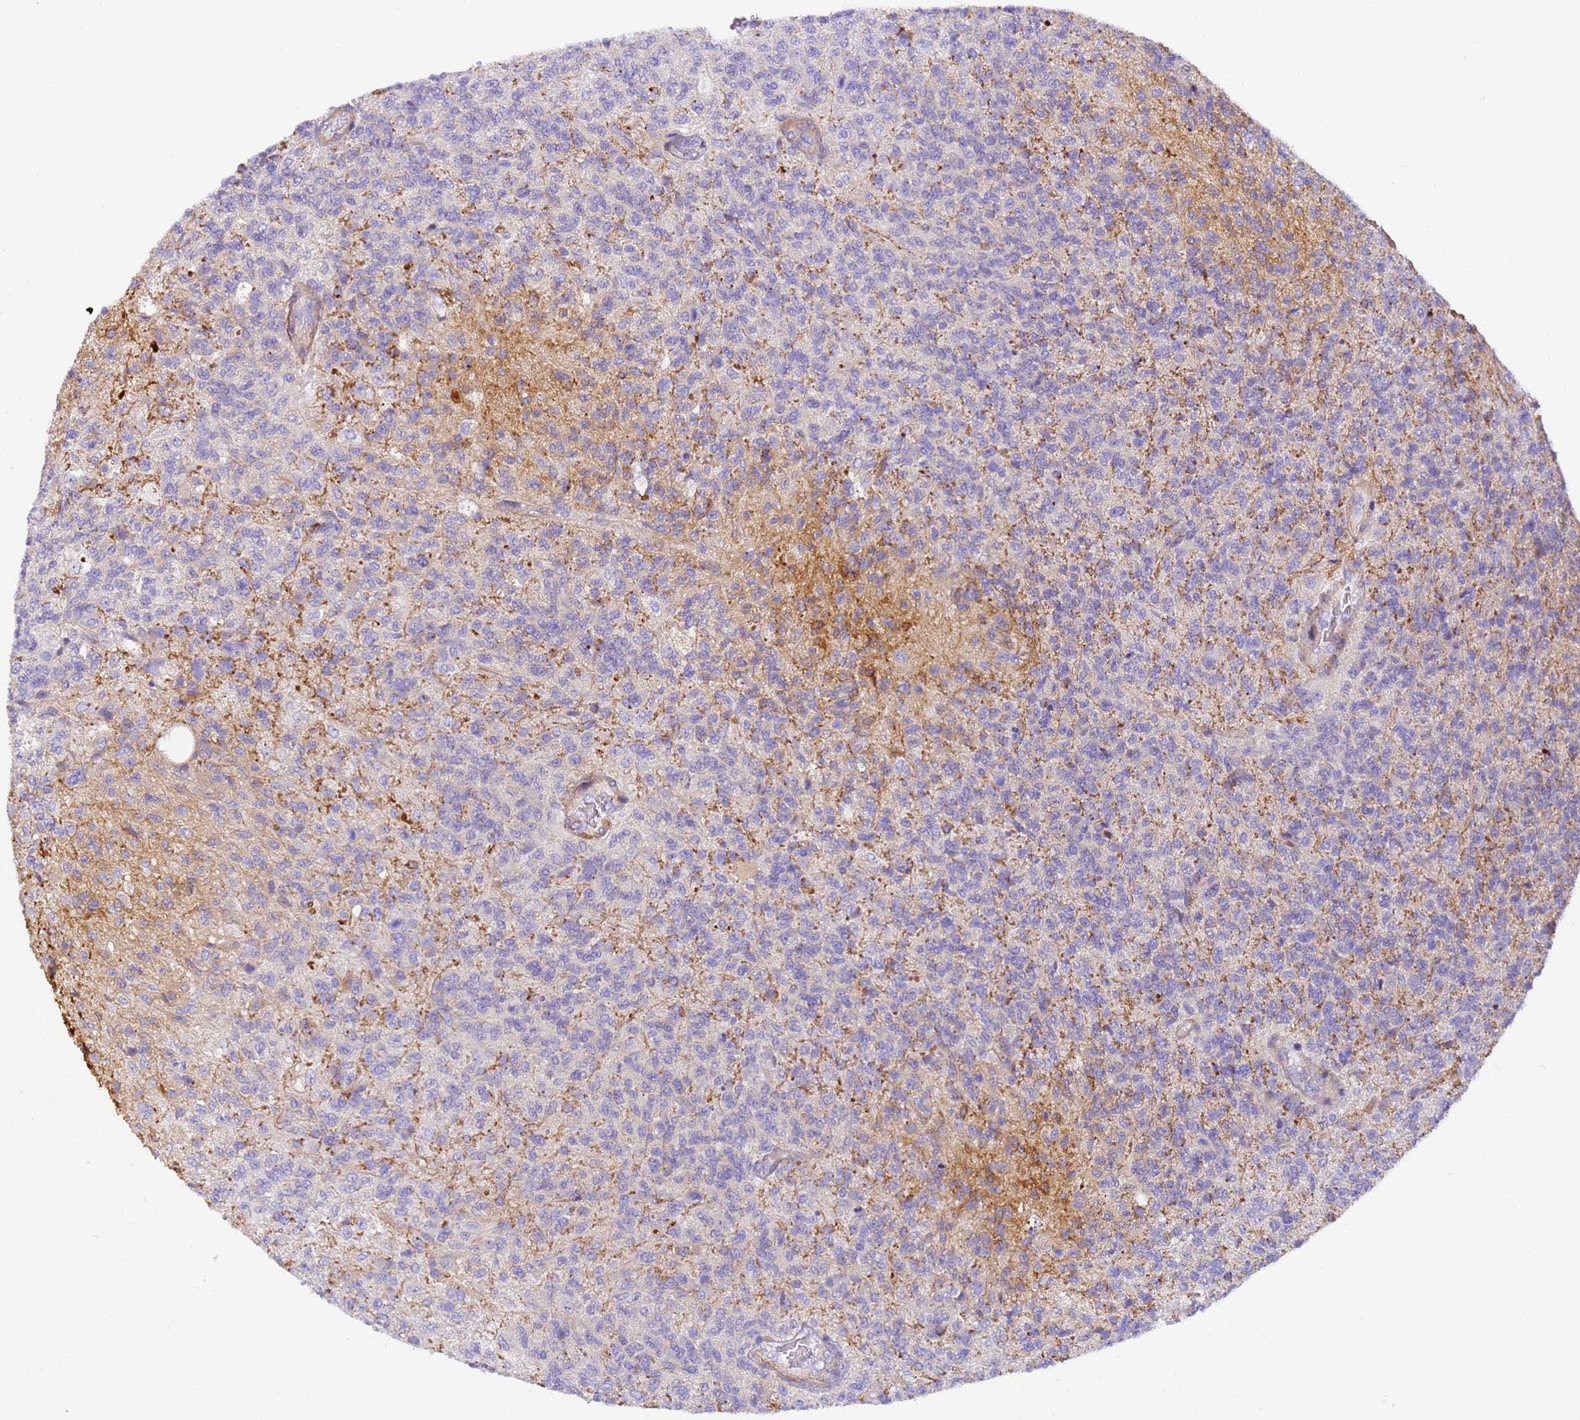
{"staining": {"intensity": "moderate", "quantity": "<25%", "location": "cytoplasmic/membranous"}, "tissue": "glioma", "cell_type": "Tumor cells", "image_type": "cancer", "snomed": [{"axis": "morphology", "description": "Glioma, malignant, High grade"}, {"axis": "topography", "description": "Brain"}], "caption": "A low amount of moderate cytoplasmic/membranous staining is present in about <25% of tumor cells in malignant high-grade glioma tissue.", "gene": "MVB12A", "patient": {"sex": "male", "age": 56}}